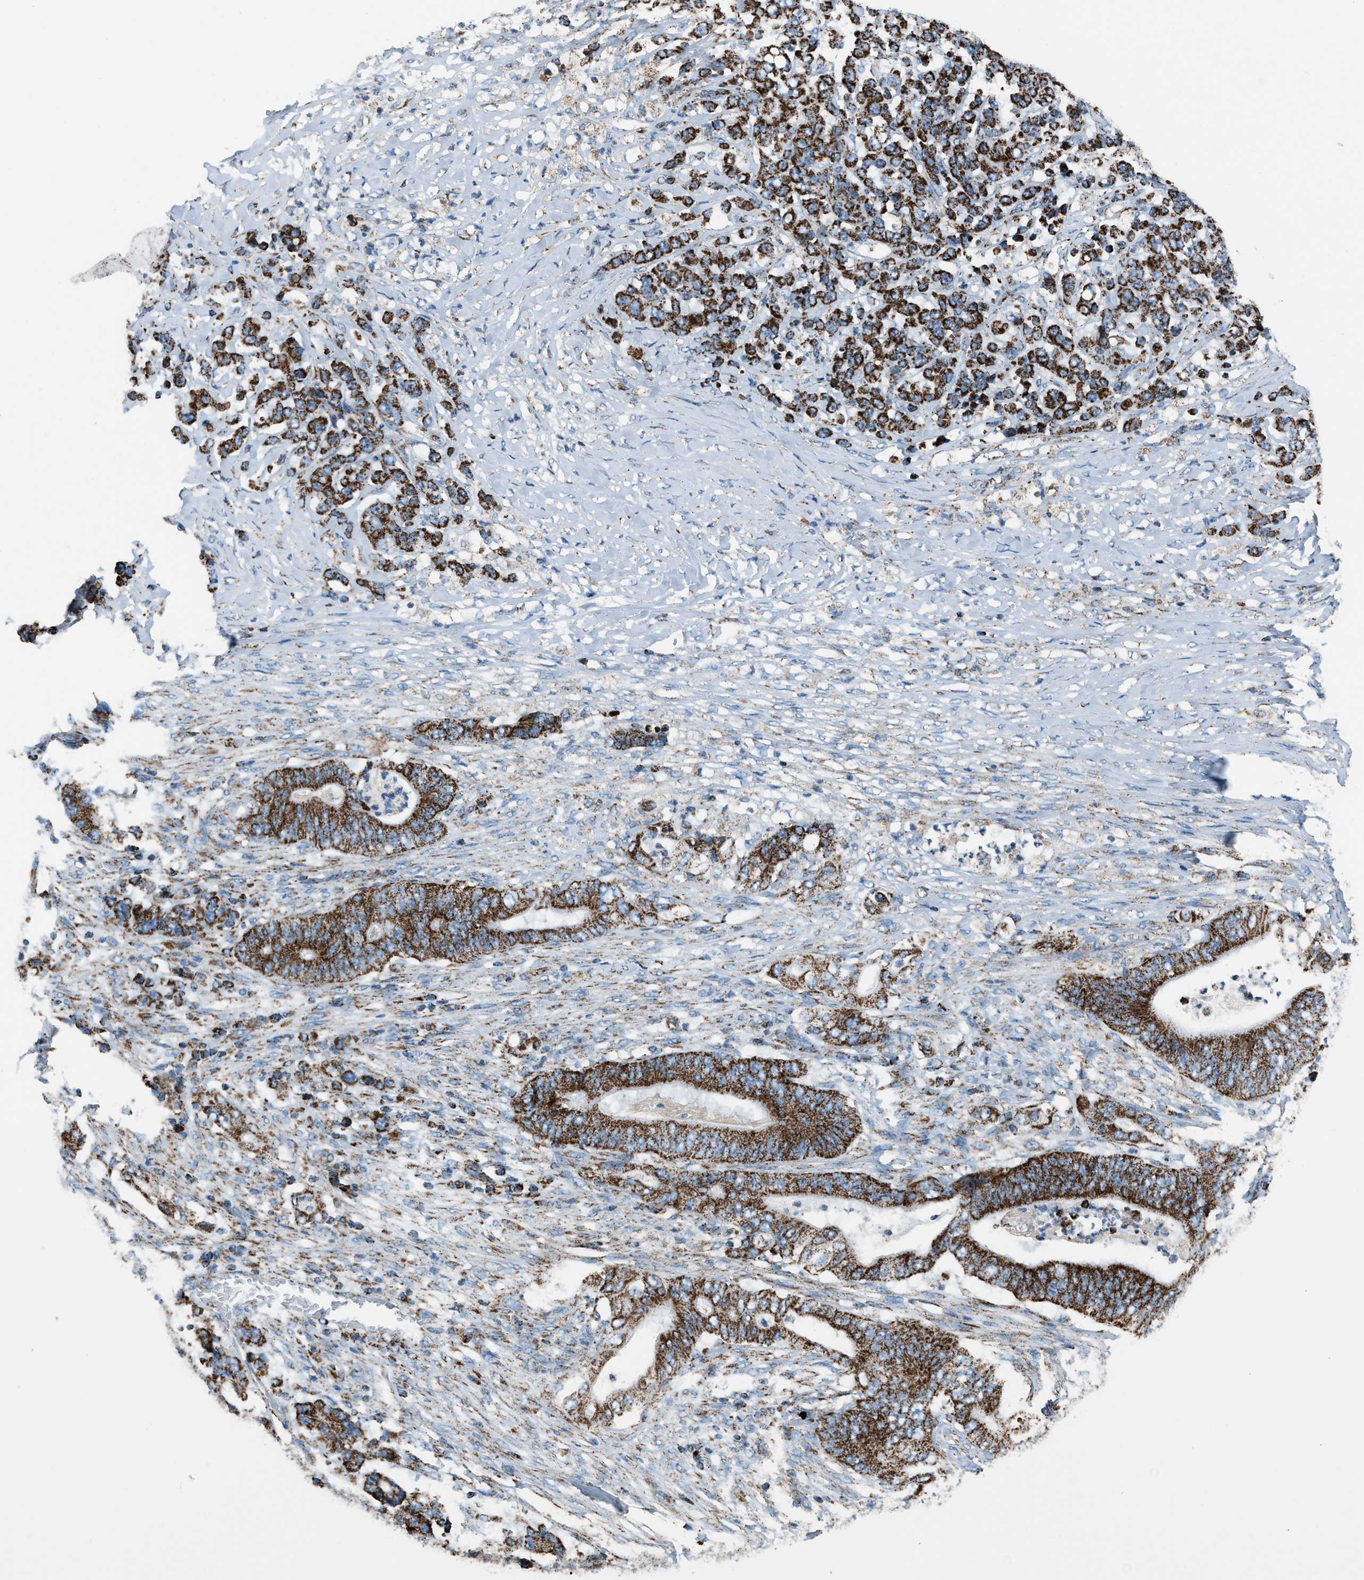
{"staining": {"intensity": "strong", "quantity": ">75%", "location": "cytoplasmic/membranous"}, "tissue": "stomach cancer", "cell_type": "Tumor cells", "image_type": "cancer", "snomed": [{"axis": "morphology", "description": "Adenocarcinoma, NOS"}, {"axis": "topography", "description": "Stomach"}], "caption": "Protein expression analysis of stomach cancer (adenocarcinoma) reveals strong cytoplasmic/membranous positivity in approximately >75% of tumor cells.", "gene": "MDH2", "patient": {"sex": "female", "age": 73}}